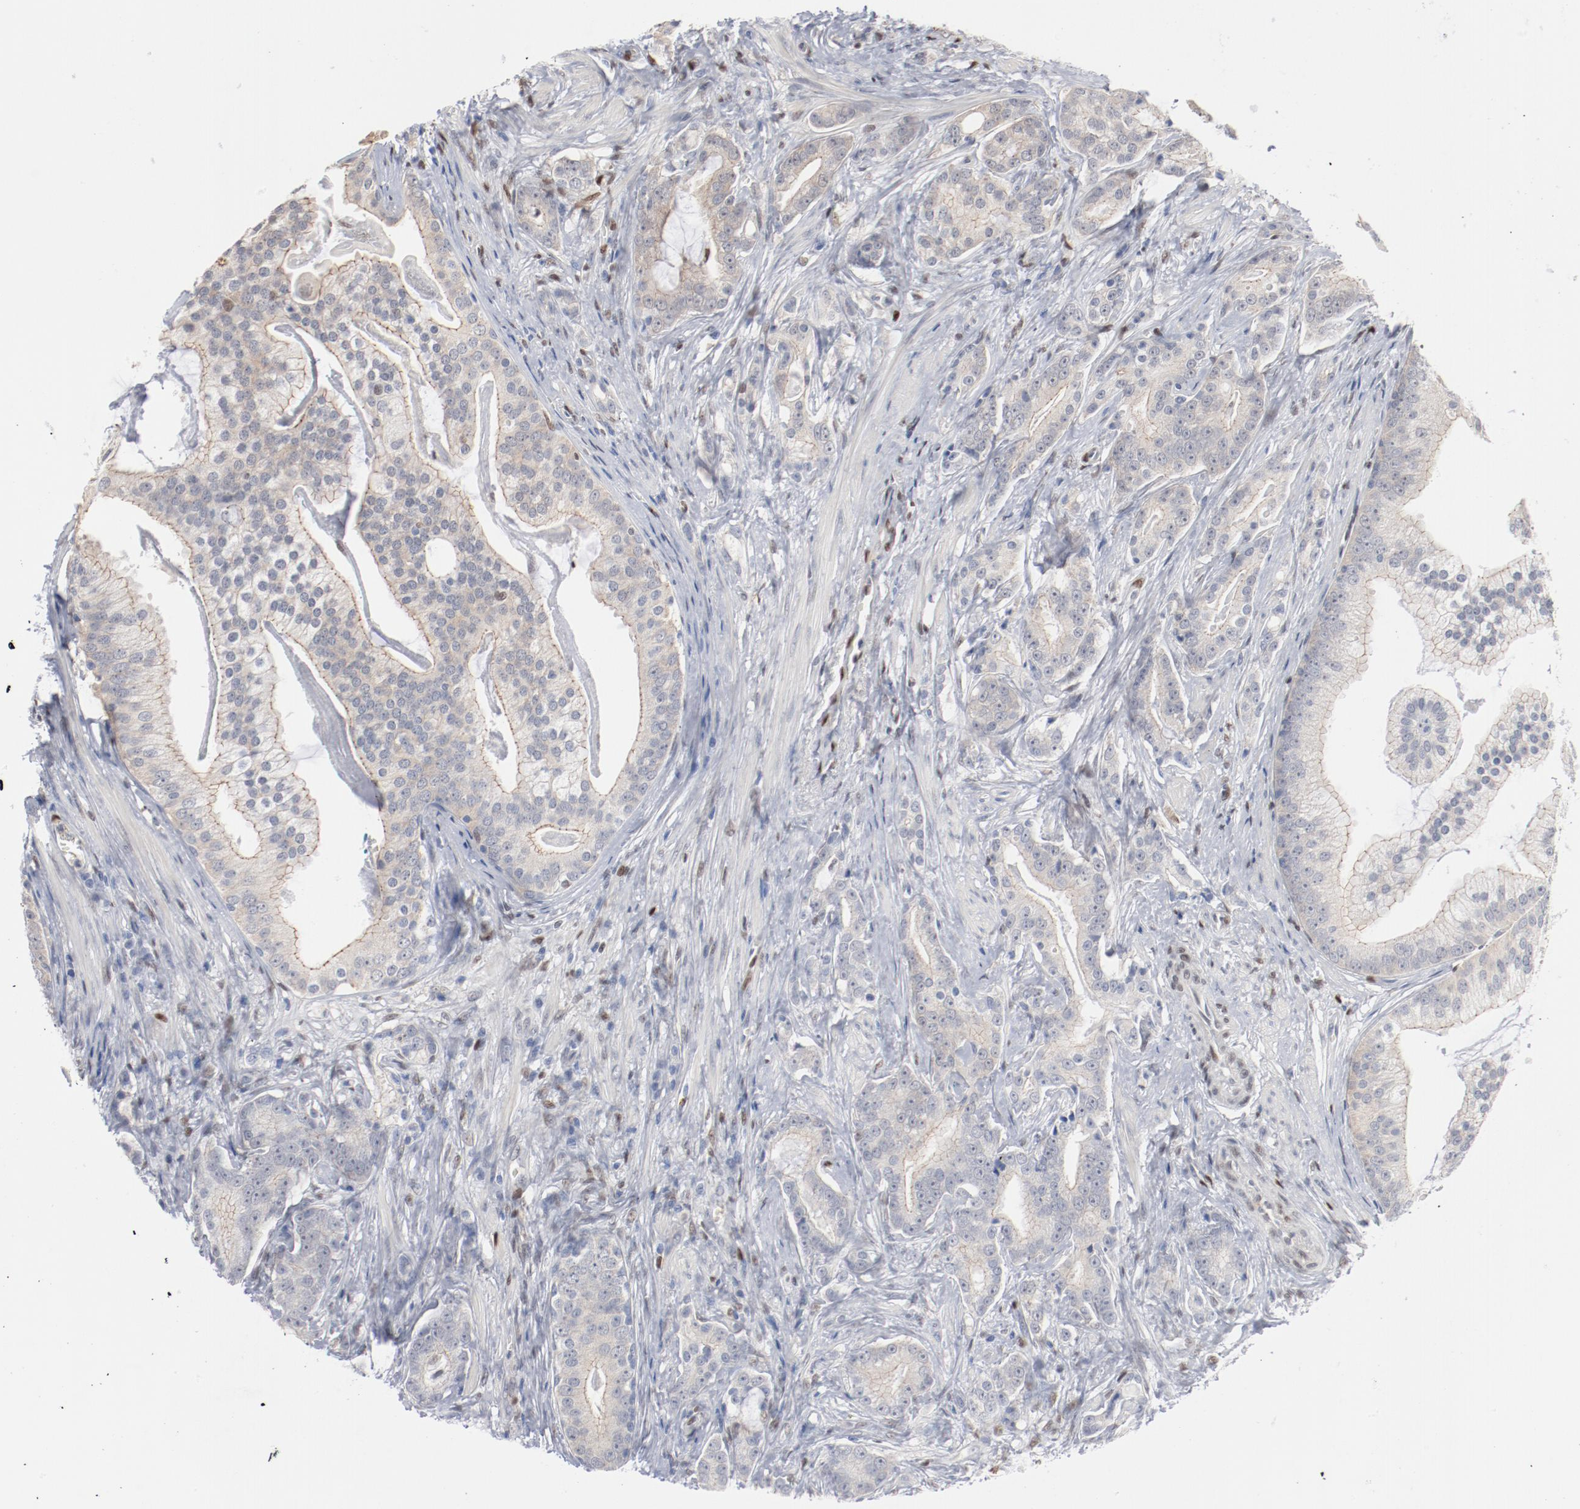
{"staining": {"intensity": "negative", "quantity": "none", "location": "none"}, "tissue": "prostate cancer", "cell_type": "Tumor cells", "image_type": "cancer", "snomed": [{"axis": "morphology", "description": "Adenocarcinoma, Low grade"}, {"axis": "topography", "description": "Prostate"}], "caption": "Immunohistochemistry of human adenocarcinoma (low-grade) (prostate) demonstrates no expression in tumor cells.", "gene": "ZEB2", "patient": {"sex": "male", "age": 58}}